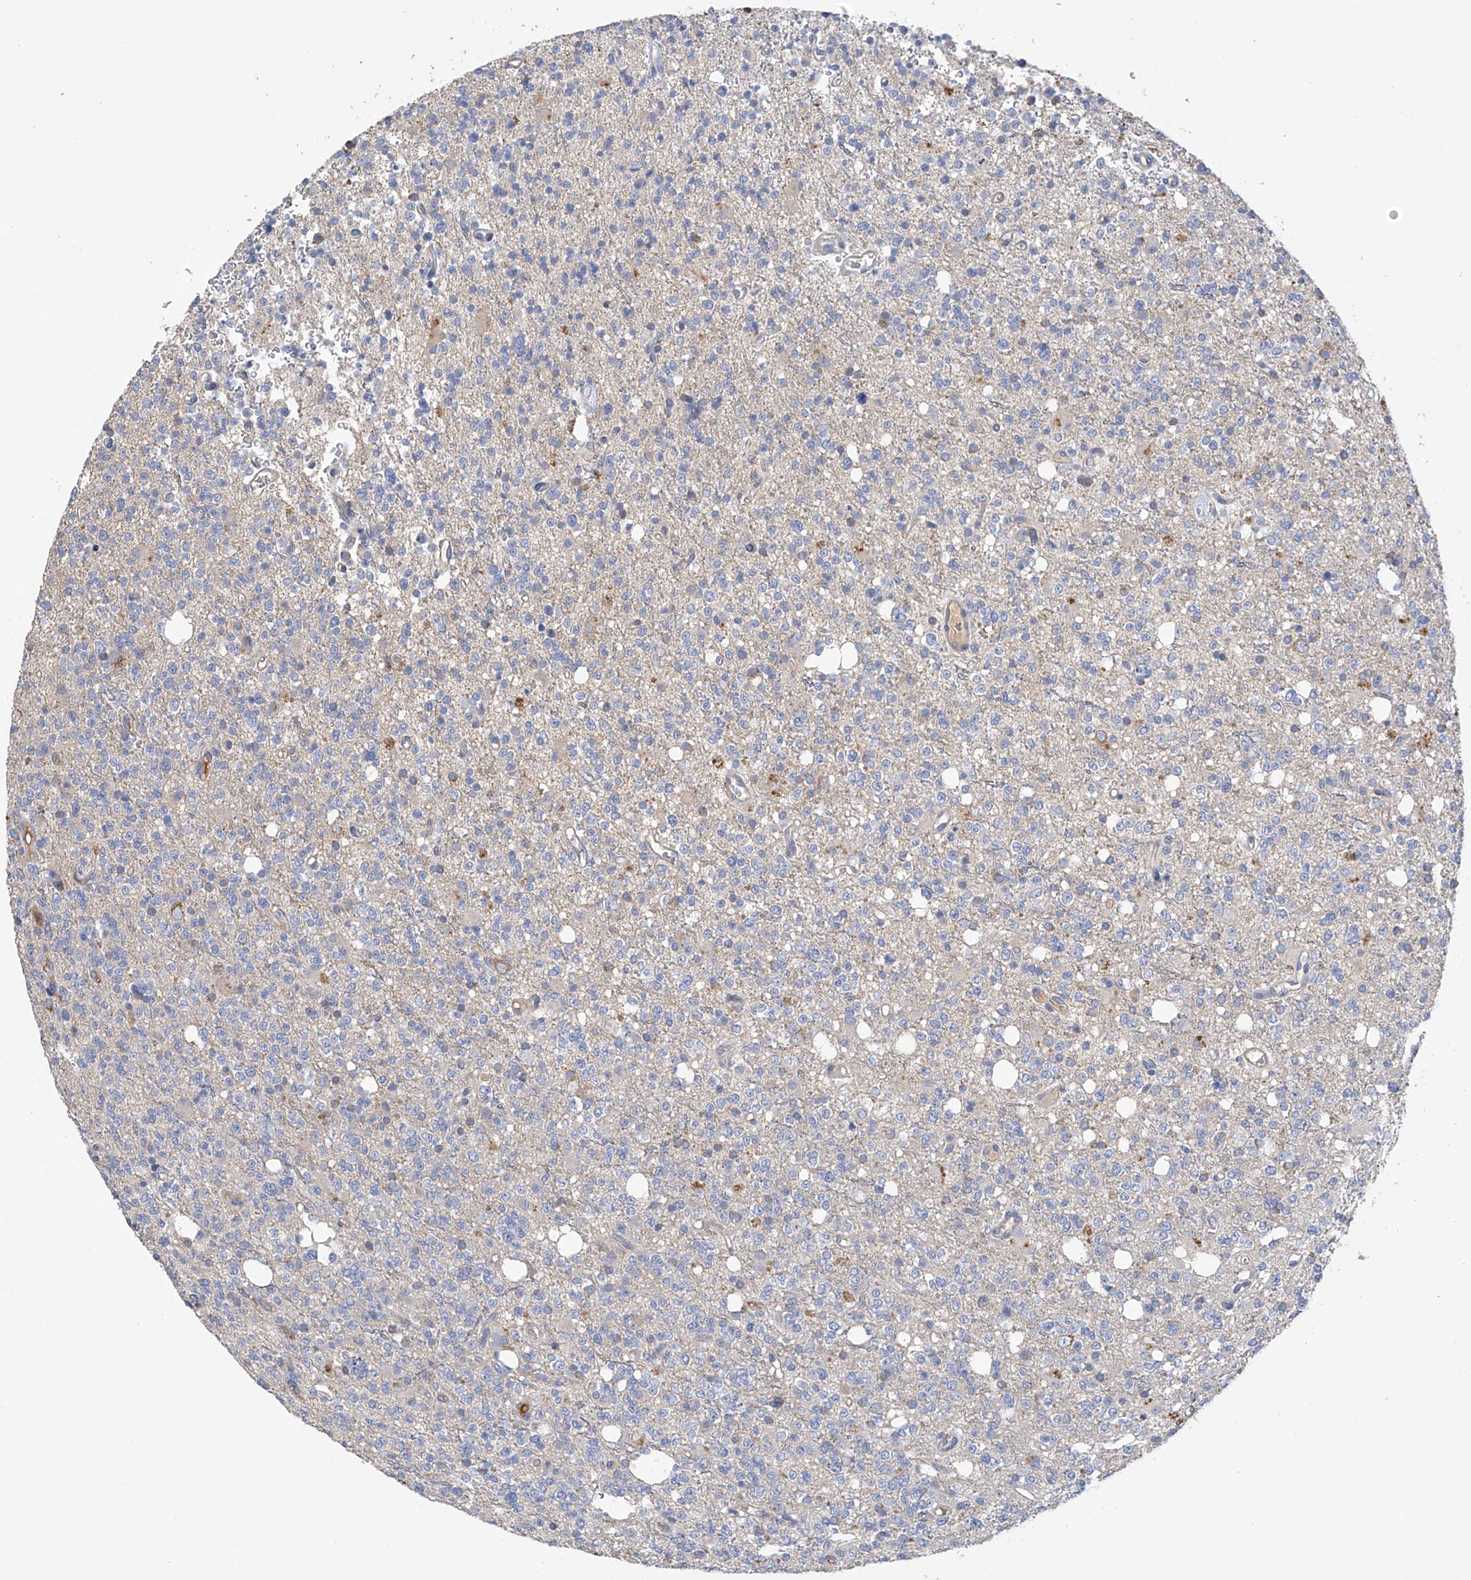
{"staining": {"intensity": "negative", "quantity": "none", "location": "none"}, "tissue": "glioma", "cell_type": "Tumor cells", "image_type": "cancer", "snomed": [{"axis": "morphology", "description": "Glioma, malignant, High grade"}, {"axis": "topography", "description": "Brain"}], "caption": "Human glioma stained for a protein using immunohistochemistry reveals no positivity in tumor cells.", "gene": "PRSS12", "patient": {"sex": "female", "age": 62}}